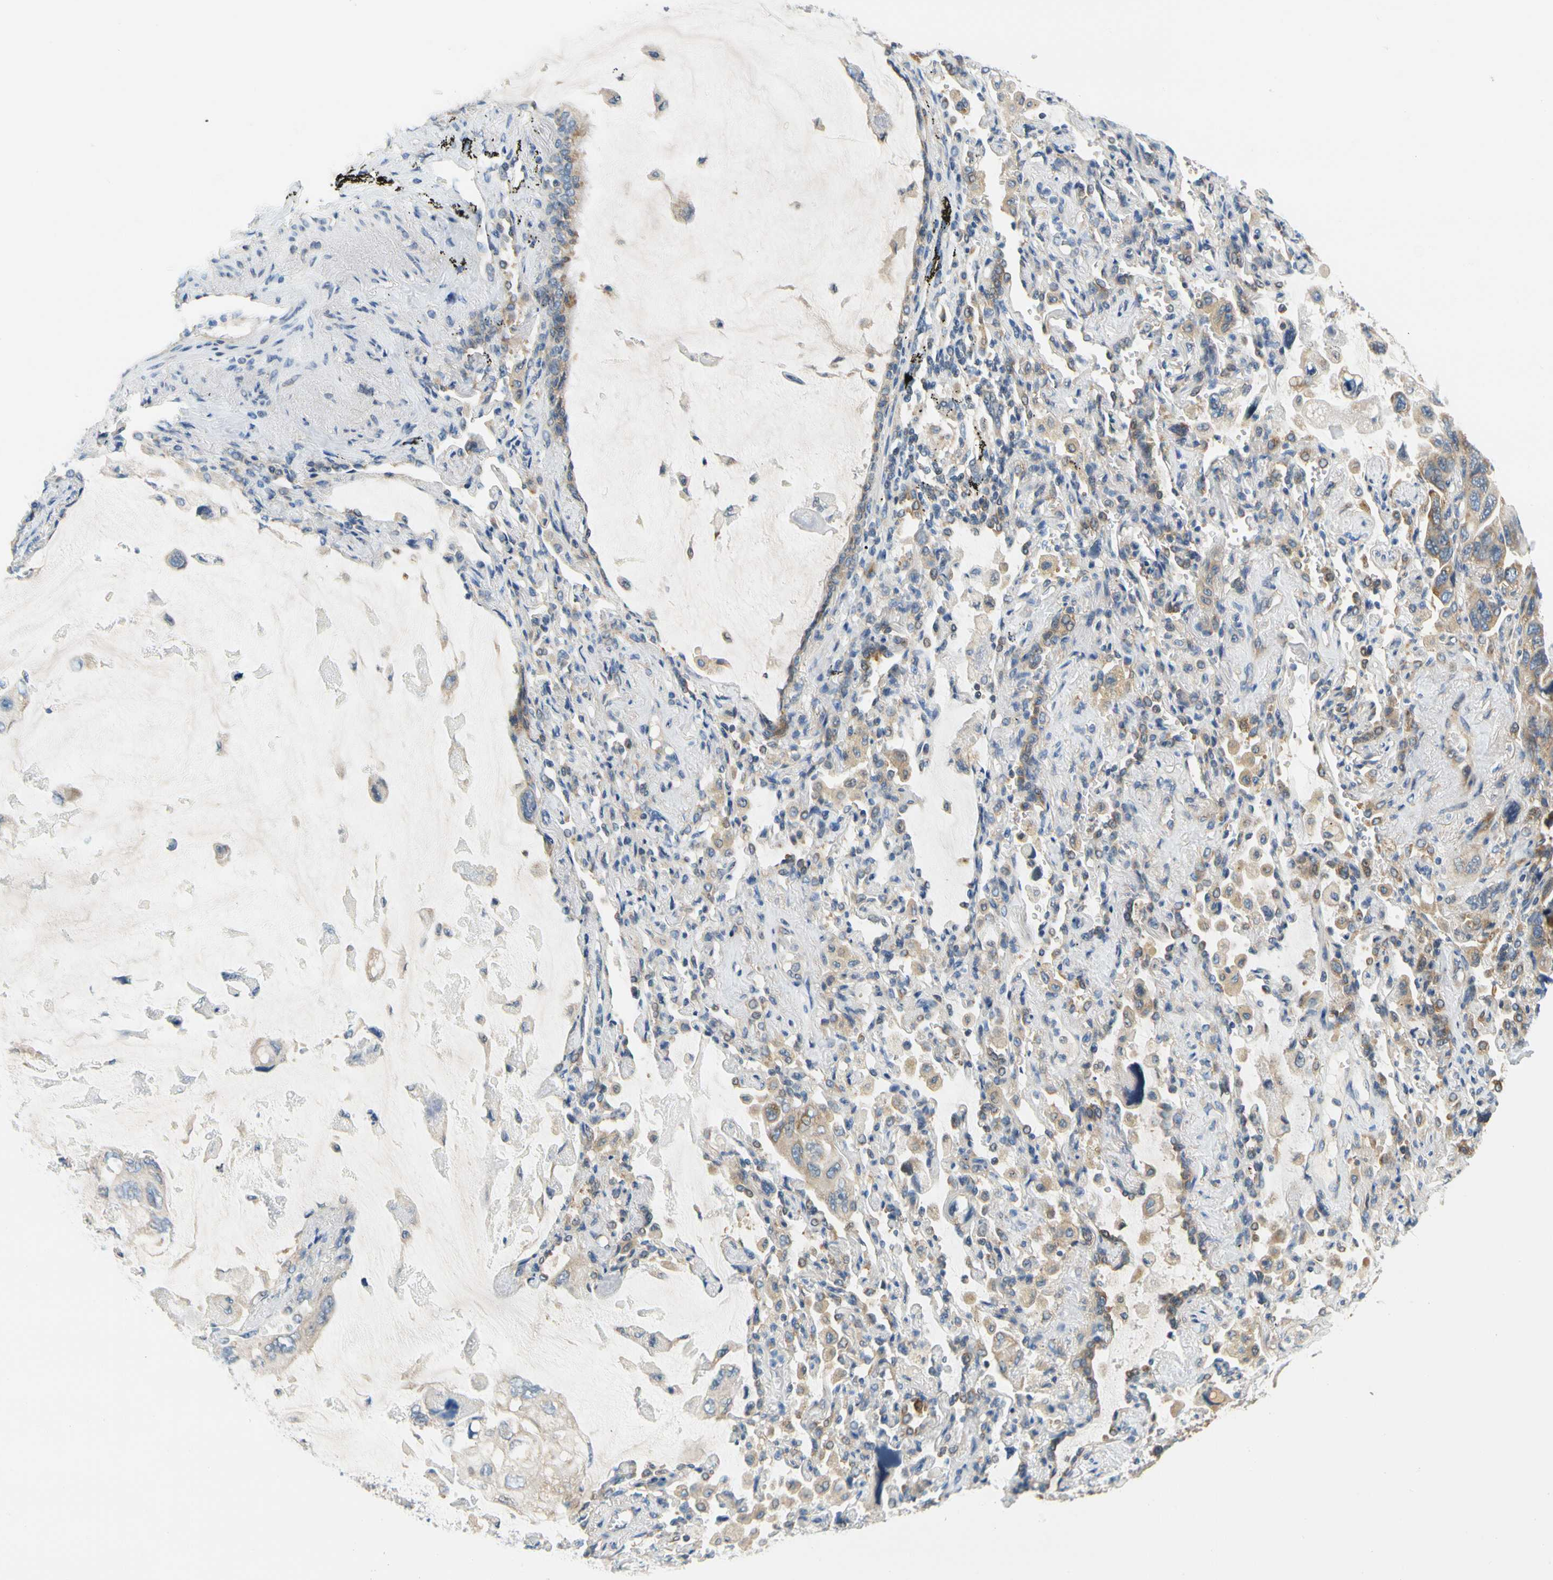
{"staining": {"intensity": "weak", "quantity": ">75%", "location": "cytoplasmic/membranous"}, "tissue": "lung cancer", "cell_type": "Tumor cells", "image_type": "cancer", "snomed": [{"axis": "morphology", "description": "Squamous cell carcinoma, NOS"}, {"axis": "topography", "description": "Lung"}], "caption": "Immunohistochemistry image of human lung cancer (squamous cell carcinoma) stained for a protein (brown), which demonstrates low levels of weak cytoplasmic/membranous staining in approximately >75% of tumor cells.", "gene": "LRRC47", "patient": {"sex": "female", "age": 73}}